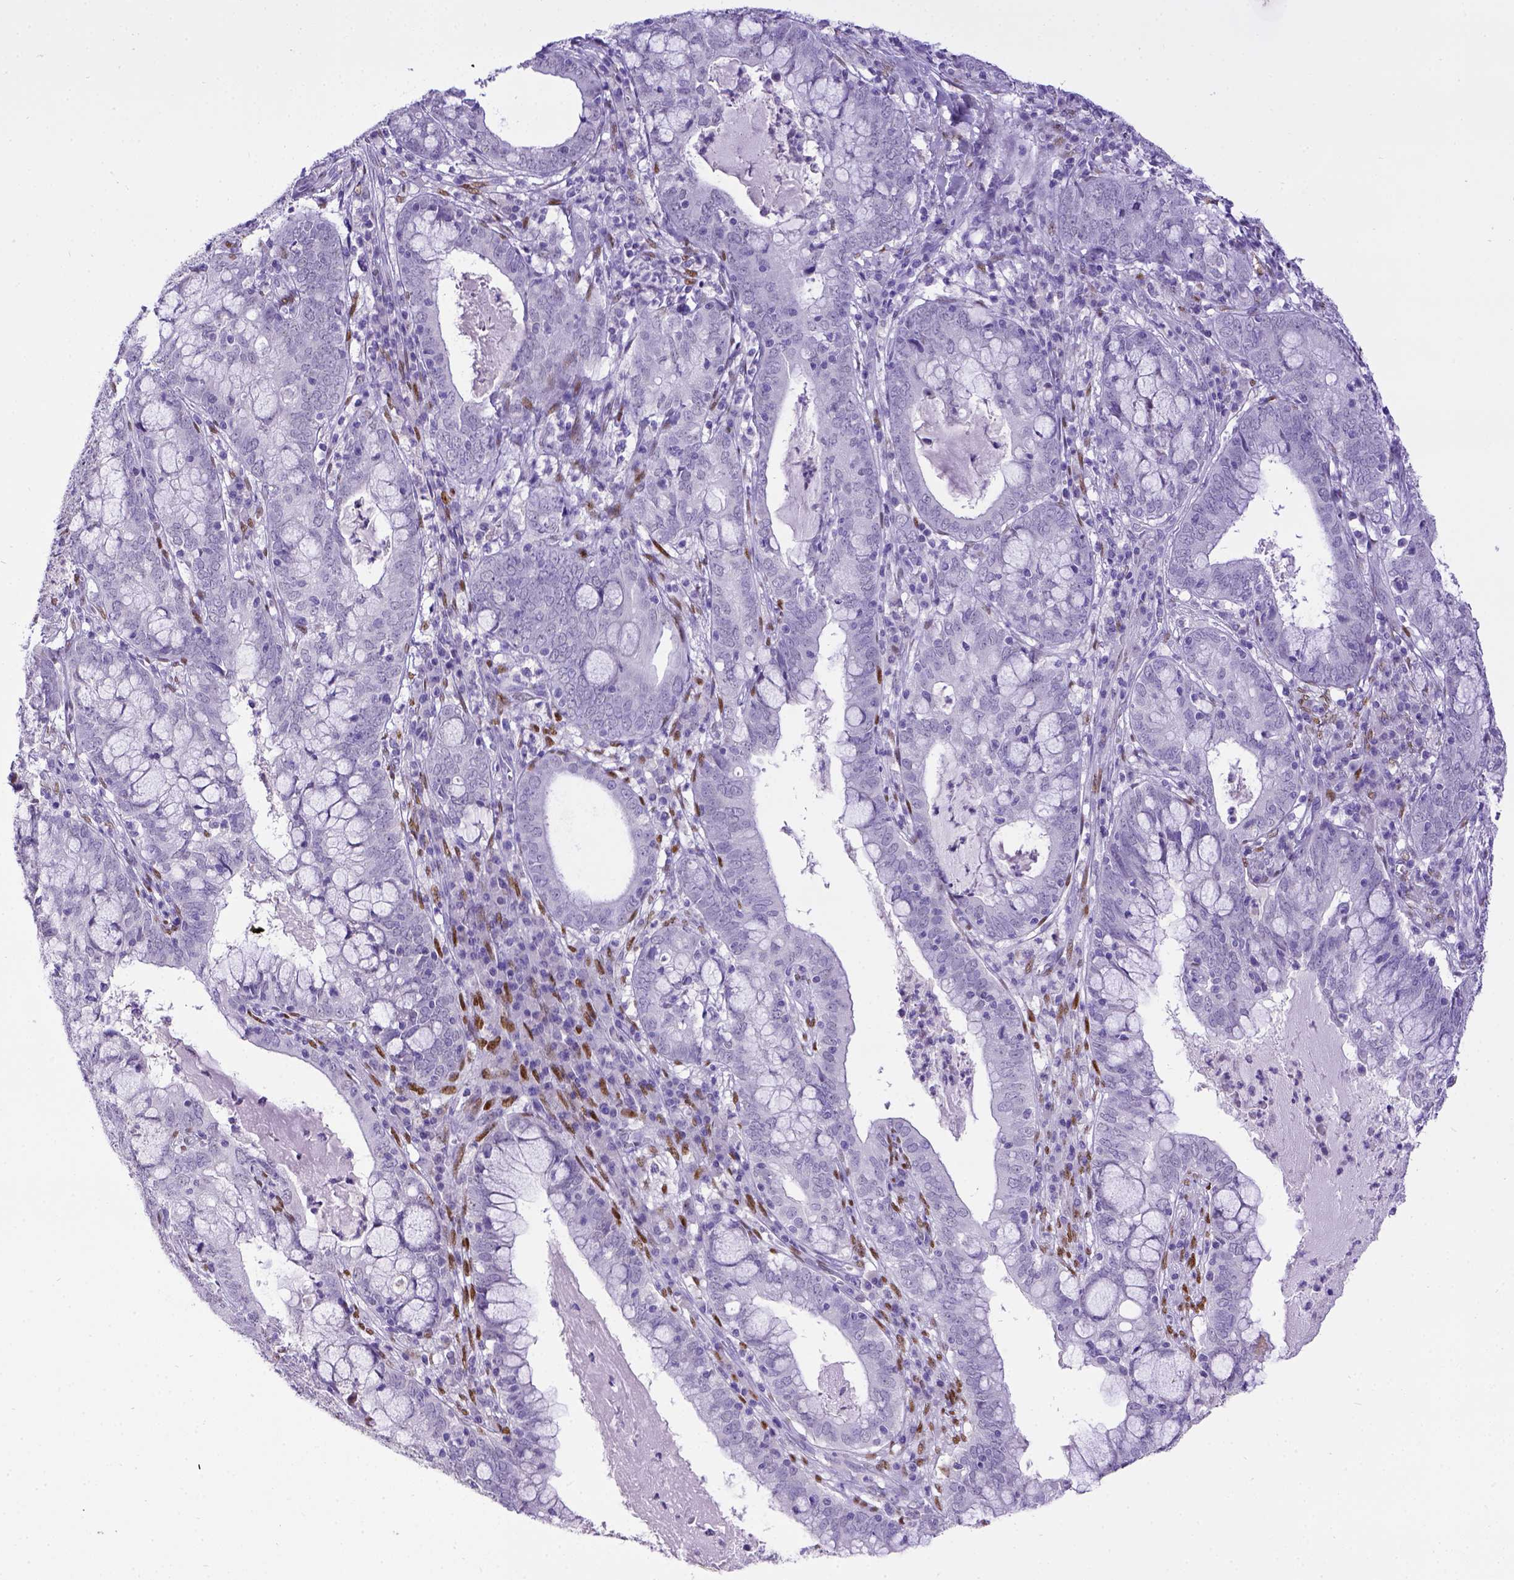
{"staining": {"intensity": "negative", "quantity": "none", "location": "none"}, "tissue": "cervical cancer", "cell_type": "Tumor cells", "image_type": "cancer", "snomed": [{"axis": "morphology", "description": "Adenocarcinoma, NOS"}, {"axis": "topography", "description": "Cervix"}], "caption": "The immunohistochemistry (IHC) image has no significant expression in tumor cells of adenocarcinoma (cervical) tissue.", "gene": "ESR1", "patient": {"sex": "female", "age": 40}}